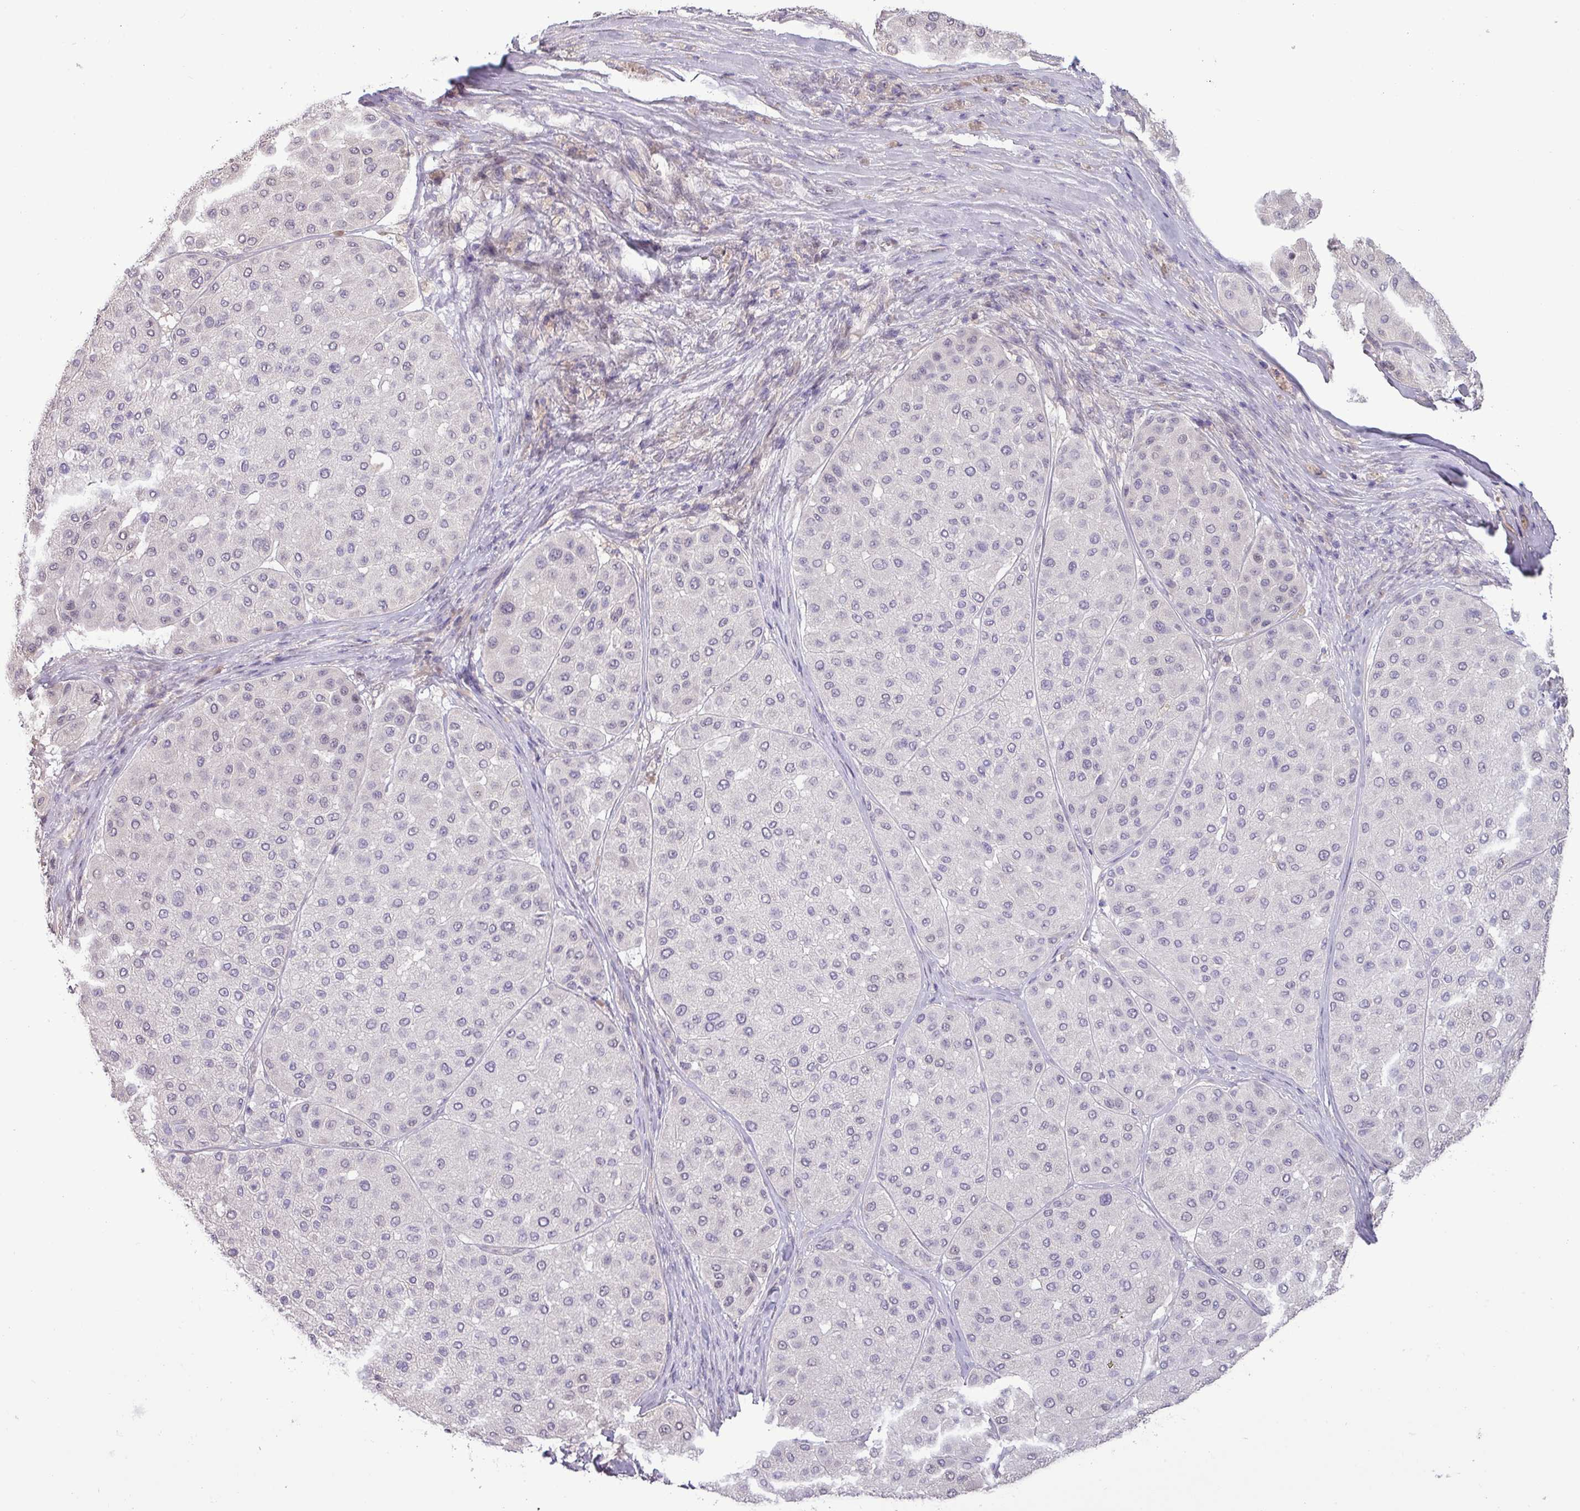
{"staining": {"intensity": "negative", "quantity": "none", "location": "none"}, "tissue": "melanoma", "cell_type": "Tumor cells", "image_type": "cancer", "snomed": [{"axis": "morphology", "description": "Malignant melanoma, Metastatic site"}, {"axis": "topography", "description": "Smooth muscle"}], "caption": "Immunohistochemistry (IHC) of human malignant melanoma (metastatic site) demonstrates no staining in tumor cells. (Stains: DAB immunohistochemistry (IHC) with hematoxylin counter stain, Microscopy: brightfield microscopy at high magnification).", "gene": "RIPPLY1", "patient": {"sex": "male", "age": 41}}